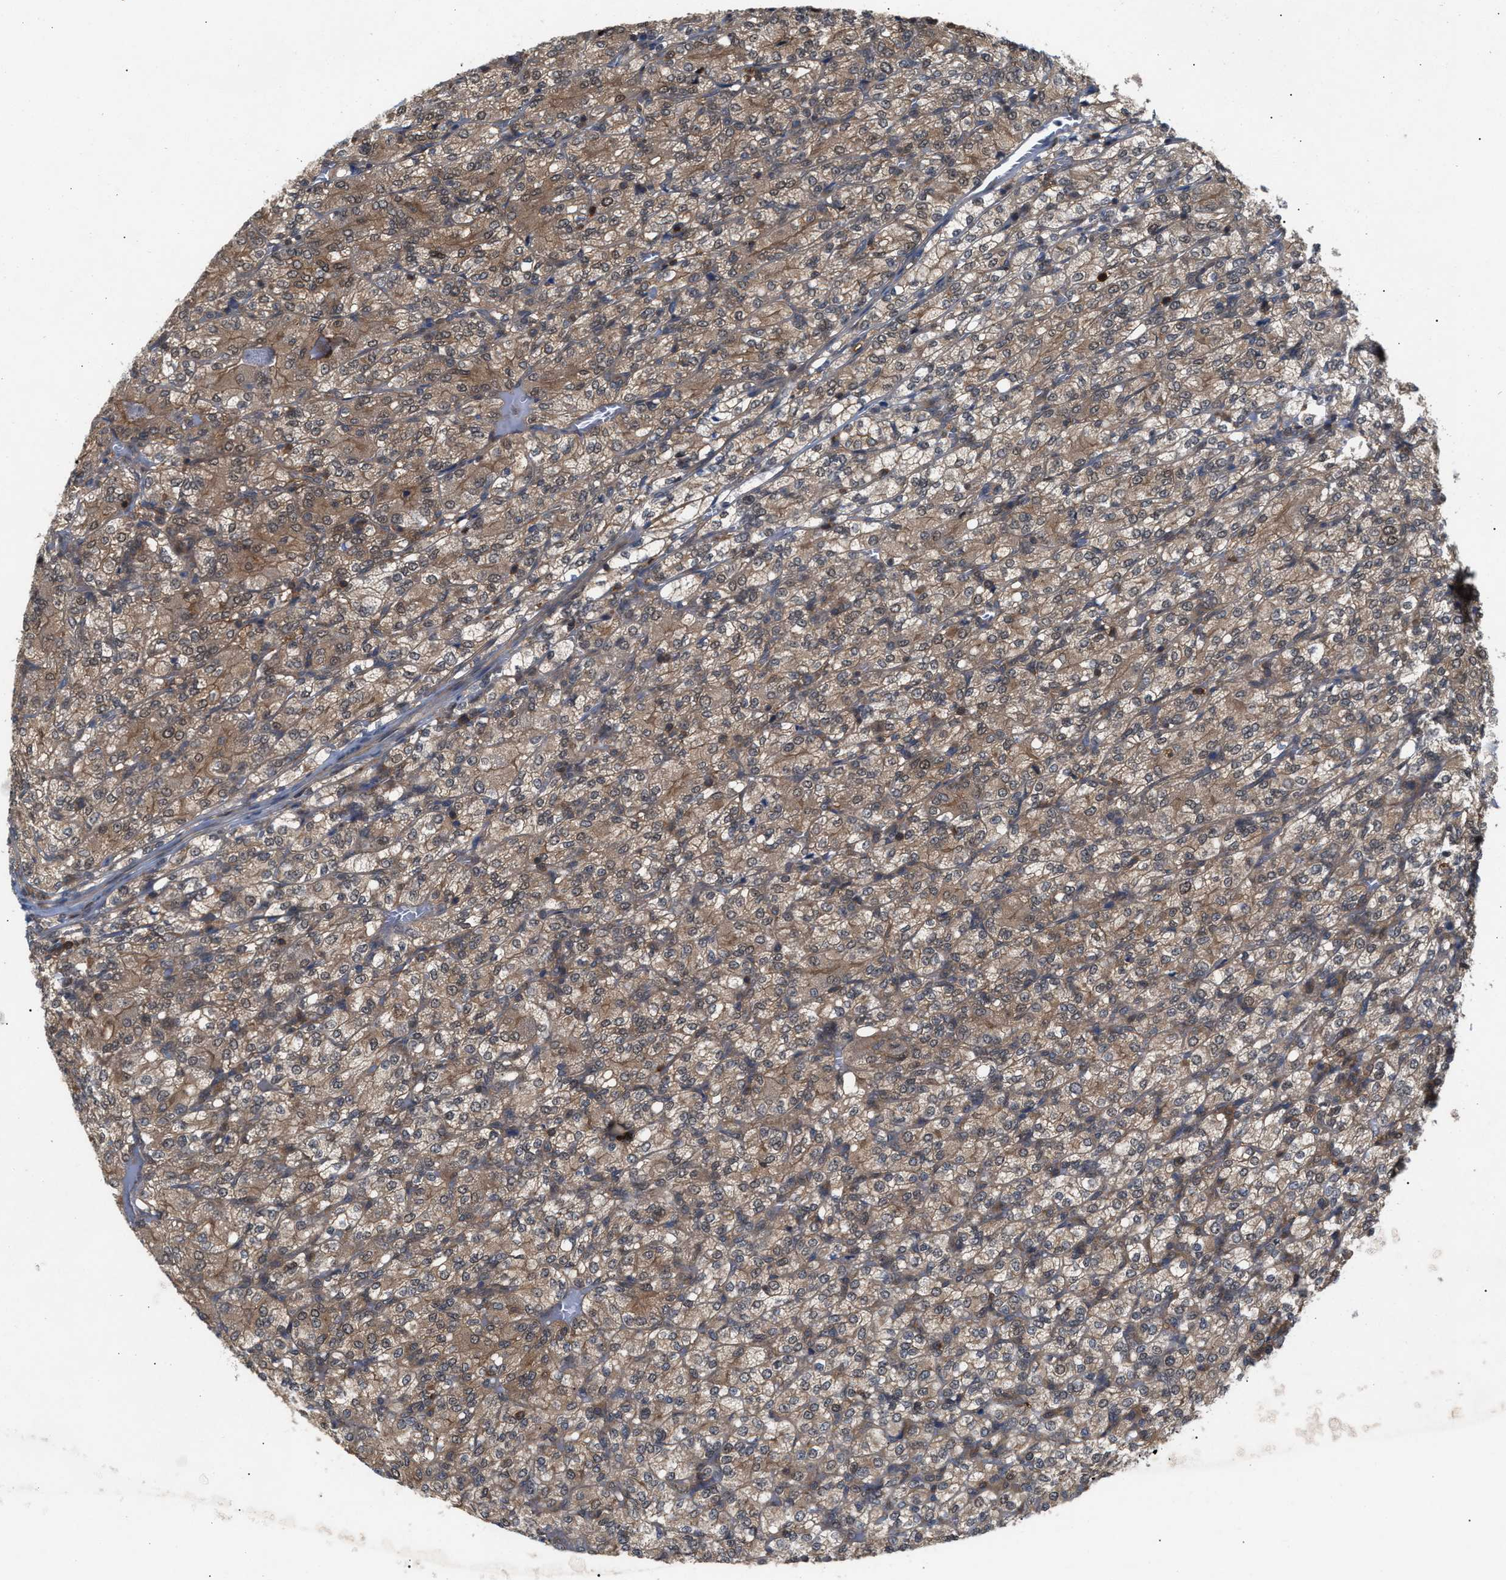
{"staining": {"intensity": "moderate", "quantity": "25%-75%", "location": "cytoplasmic/membranous"}, "tissue": "renal cancer", "cell_type": "Tumor cells", "image_type": "cancer", "snomed": [{"axis": "morphology", "description": "Adenocarcinoma, NOS"}, {"axis": "topography", "description": "Kidney"}], "caption": "There is medium levels of moderate cytoplasmic/membranous positivity in tumor cells of adenocarcinoma (renal), as demonstrated by immunohistochemical staining (brown color).", "gene": "GLOD4", "patient": {"sex": "male", "age": 77}}